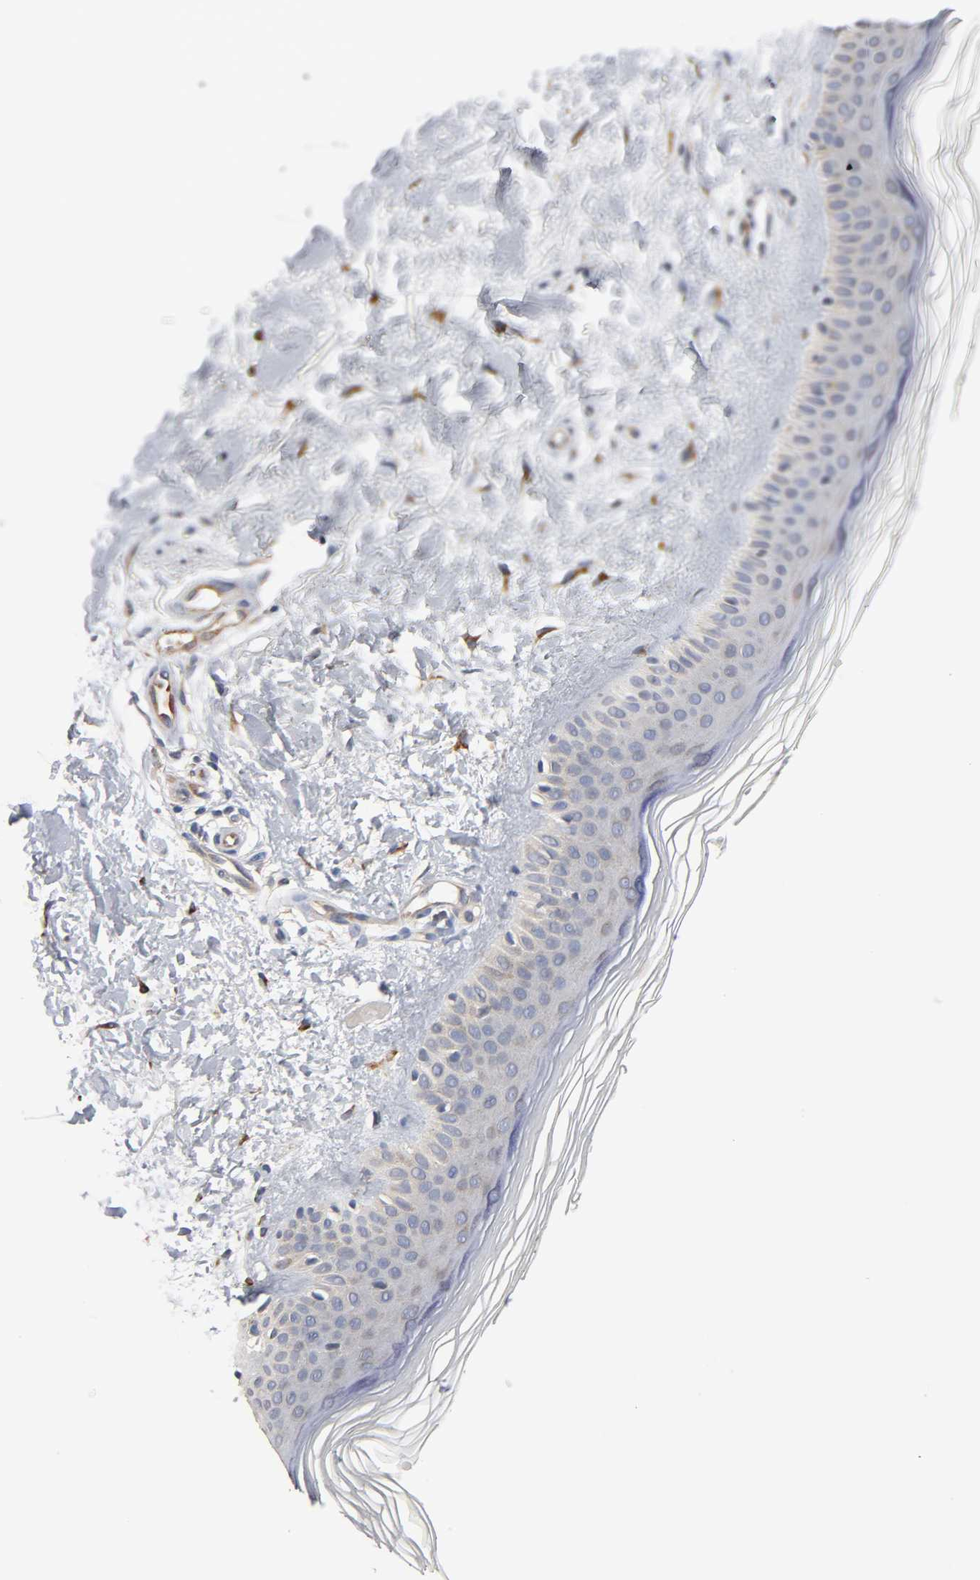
{"staining": {"intensity": "moderate", "quantity": ">75%", "location": "cytoplasmic/membranous"}, "tissue": "skin", "cell_type": "Fibroblasts", "image_type": "normal", "snomed": [{"axis": "morphology", "description": "Normal tissue, NOS"}, {"axis": "topography", "description": "Skin"}], "caption": "Benign skin demonstrates moderate cytoplasmic/membranous staining in approximately >75% of fibroblasts.", "gene": "HDLBP", "patient": {"sex": "female", "age": 19}}